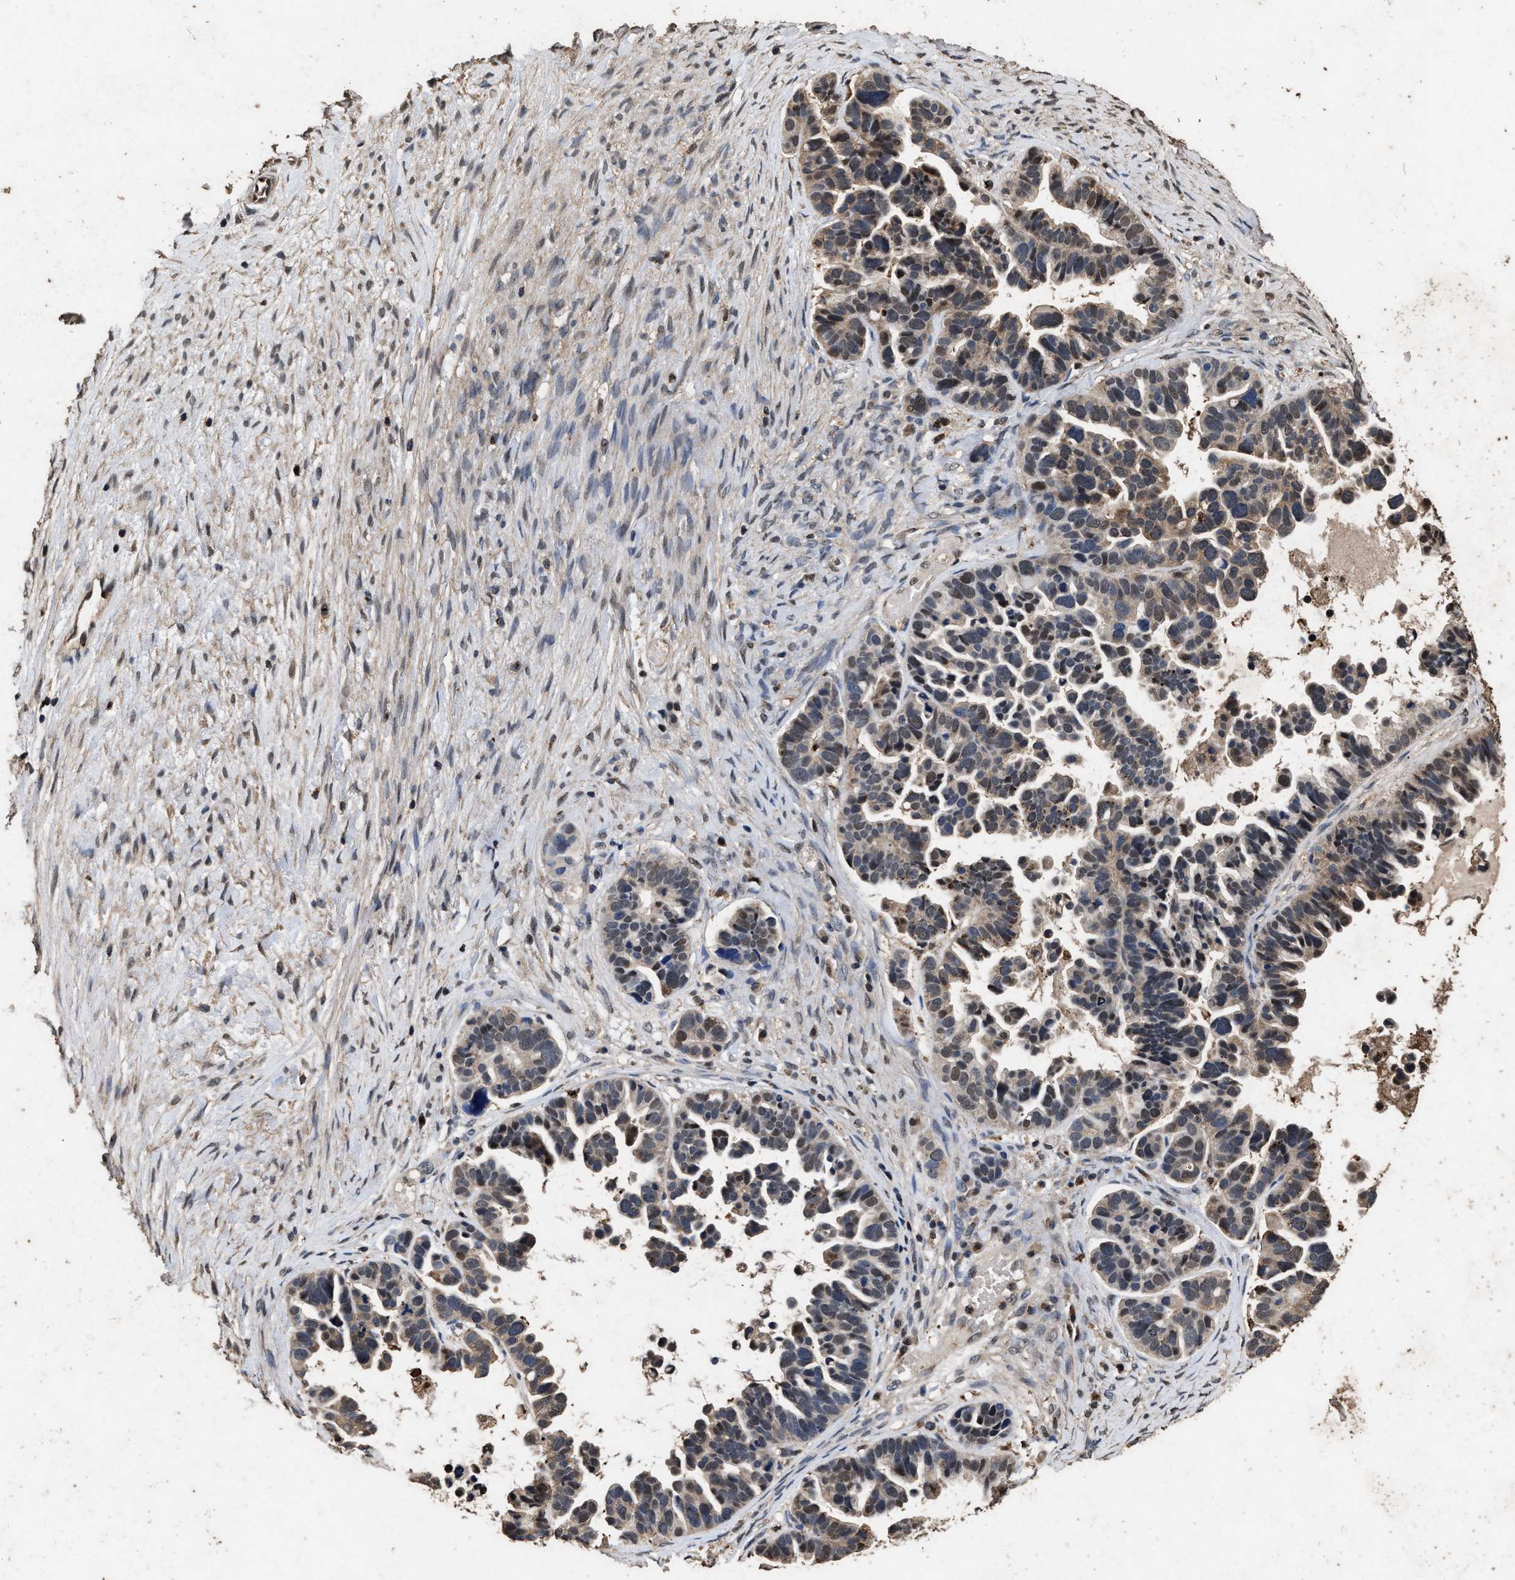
{"staining": {"intensity": "weak", "quantity": "25%-75%", "location": "nuclear"}, "tissue": "ovarian cancer", "cell_type": "Tumor cells", "image_type": "cancer", "snomed": [{"axis": "morphology", "description": "Cystadenocarcinoma, serous, NOS"}, {"axis": "topography", "description": "Ovary"}], "caption": "A low amount of weak nuclear staining is present in approximately 25%-75% of tumor cells in ovarian cancer (serous cystadenocarcinoma) tissue. Nuclei are stained in blue.", "gene": "TPST2", "patient": {"sex": "female", "age": 56}}